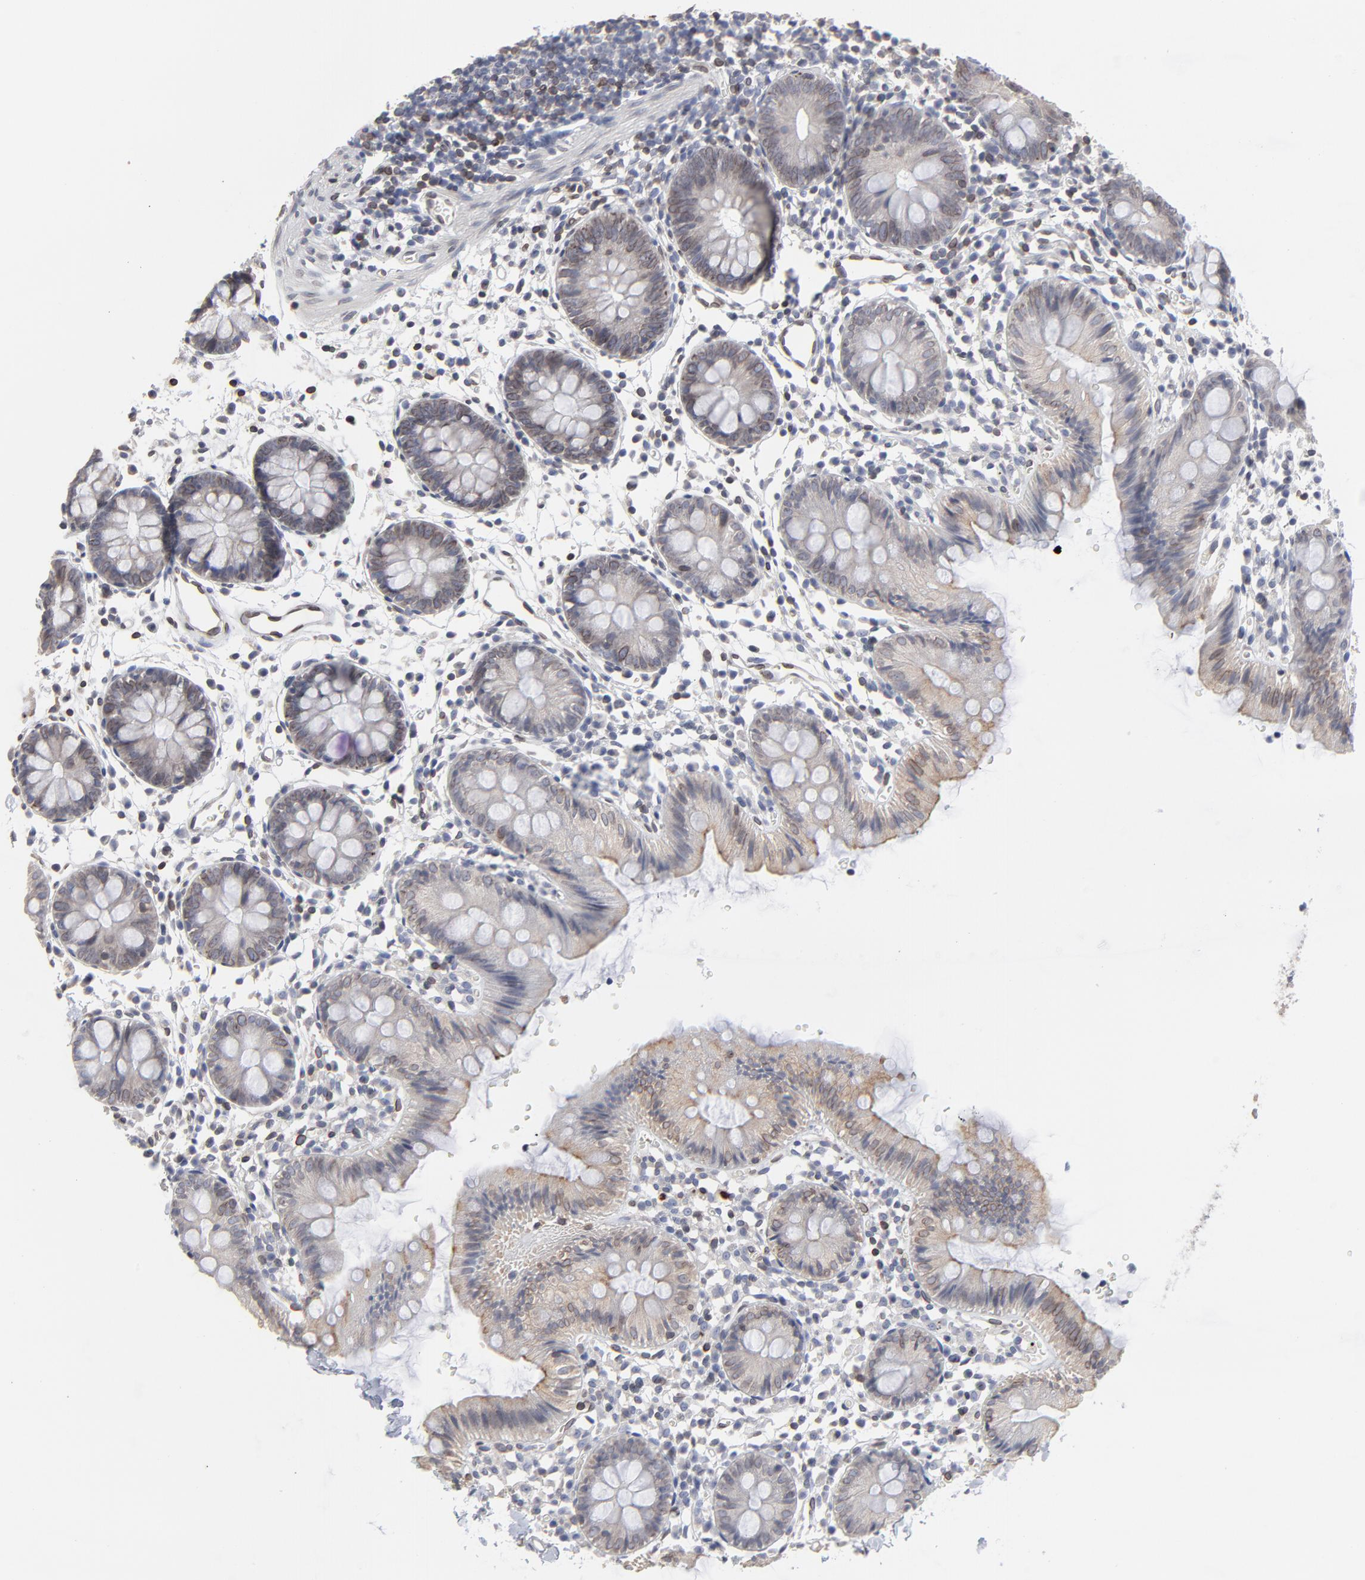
{"staining": {"intensity": "moderate", "quantity": ">75%", "location": "nuclear"}, "tissue": "colon", "cell_type": "Endothelial cells", "image_type": "normal", "snomed": [{"axis": "morphology", "description": "Normal tissue, NOS"}, {"axis": "topography", "description": "Colon"}], "caption": "Protein positivity by immunohistochemistry demonstrates moderate nuclear positivity in about >75% of endothelial cells in benign colon.", "gene": "SYNE2", "patient": {"sex": "male", "age": 14}}